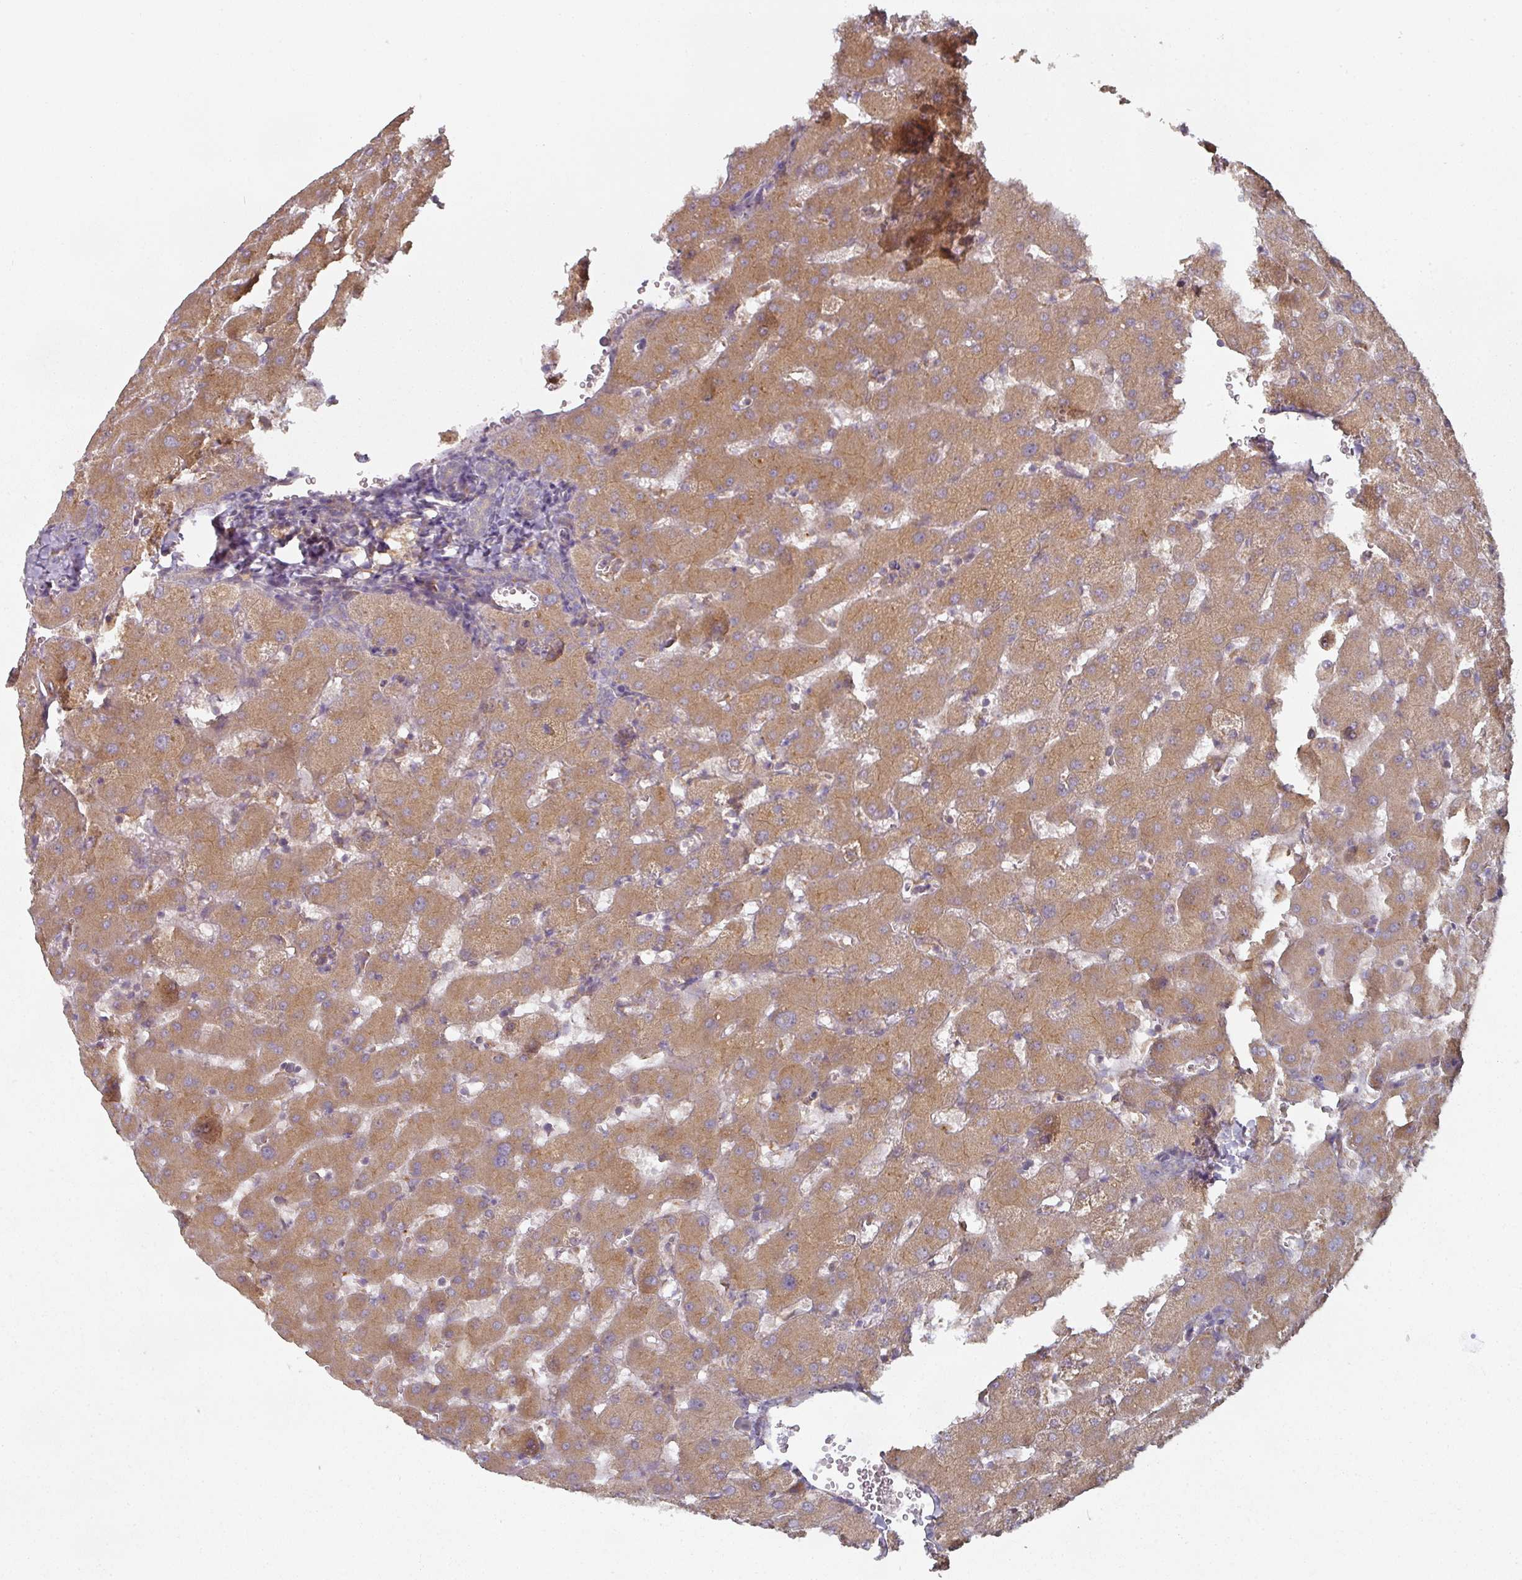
{"staining": {"intensity": "negative", "quantity": "none", "location": "none"}, "tissue": "liver", "cell_type": "Cholangiocytes", "image_type": "normal", "snomed": [{"axis": "morphology", "description": "Normal tissue, NOS"}, {"axis": "topography", "description": "Liver"}], "caption": "A micrograph of liver stained for a protein exhibits no brown staining in cholangiocytes.", "gene": "CEP95", "patient": {"sex": "female", "age": 63}}